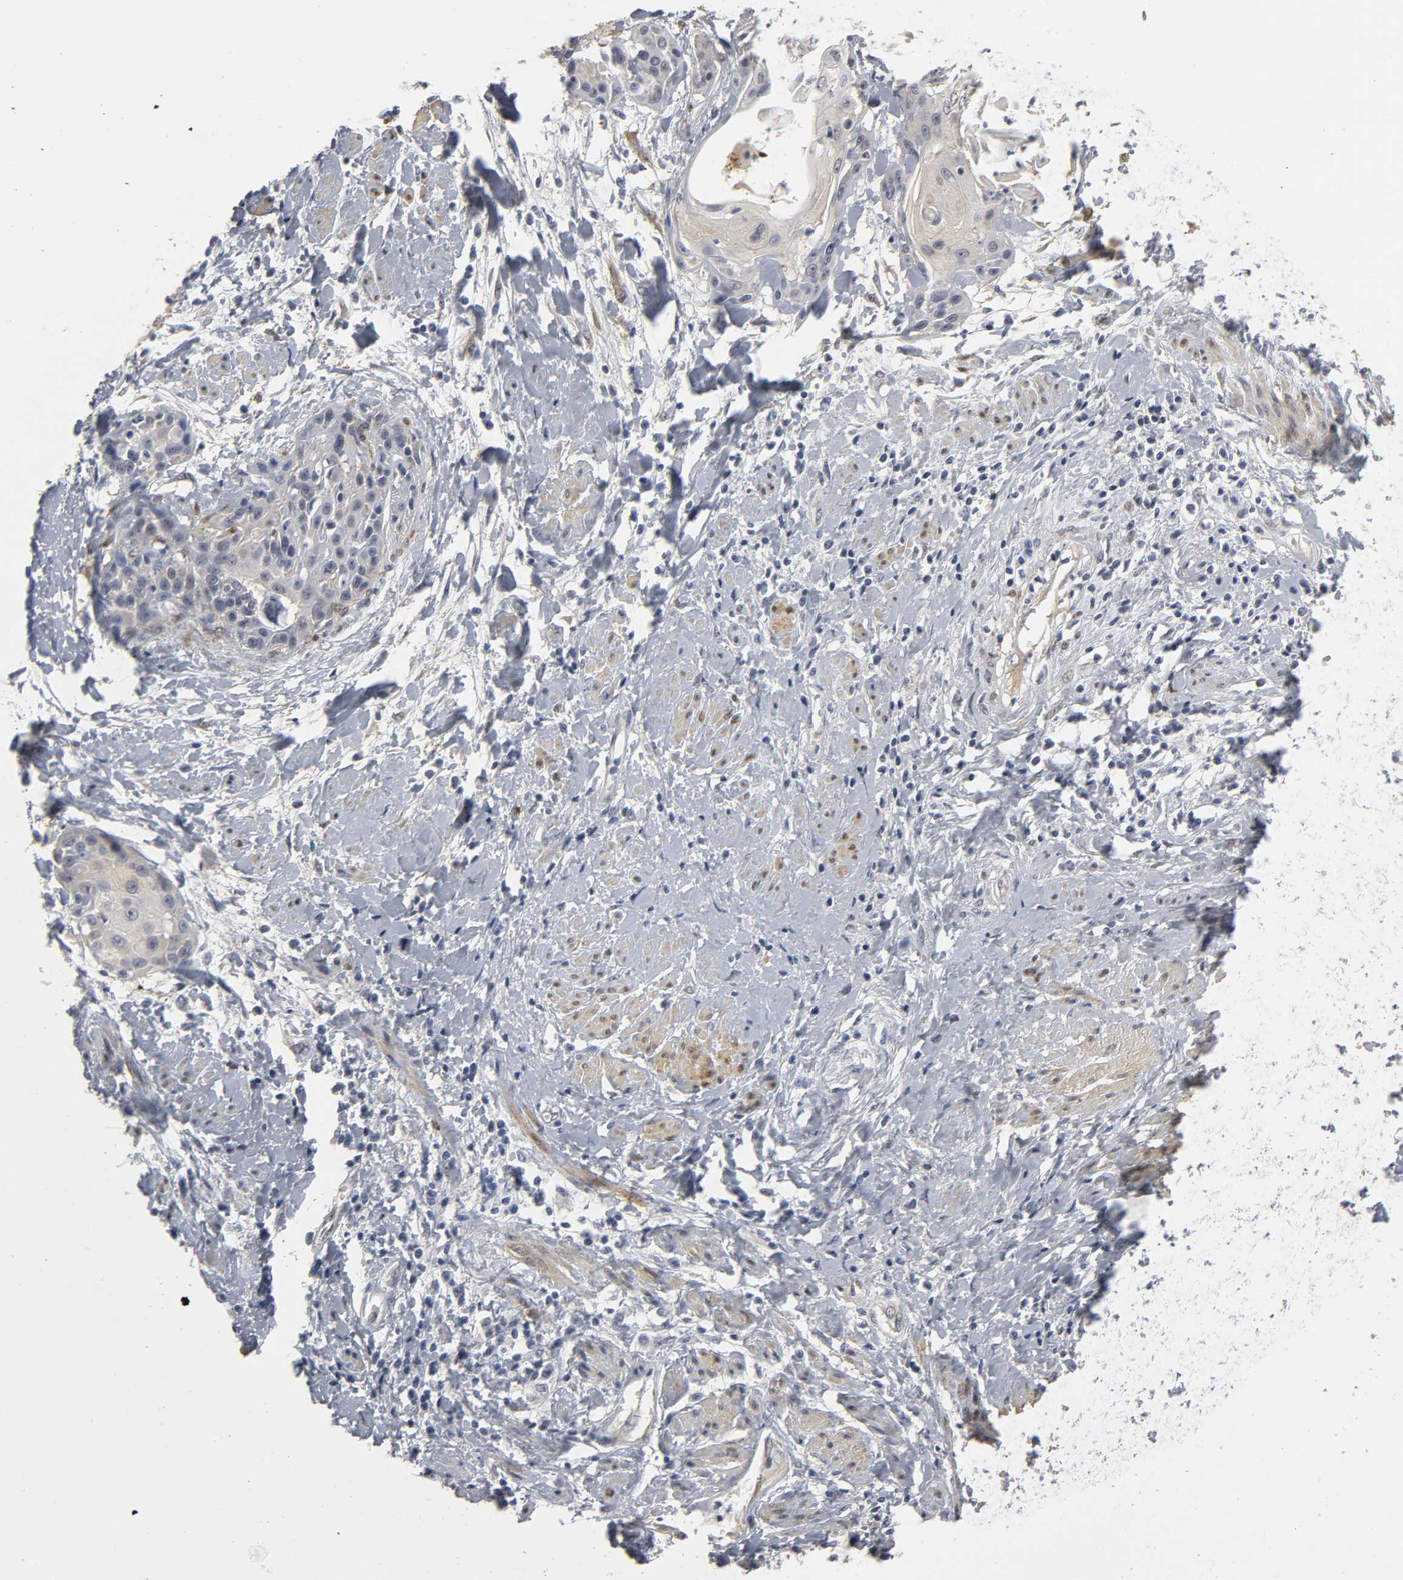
{"staining": {"intensity": "weak", "quantity": "<25%", "location": "cytoplasmic/membranous"}, "tissue": "cervical cancer", "cell_type": "Tumor cells", "image_type": "cancer", "snomed": [{"axis": "morphology", "description": "Squamous cell carcinoma, NOS"}, {"axis": "topography", "description": "Cervix"}], "caption": "Cervical cancer (squamous cell carcinoma) stained for a protein using immunohistochemistry demonstrates no expression tumor cells.", "gene": "PDLIM3", "patient": {"sex": "female", "age": 57}}